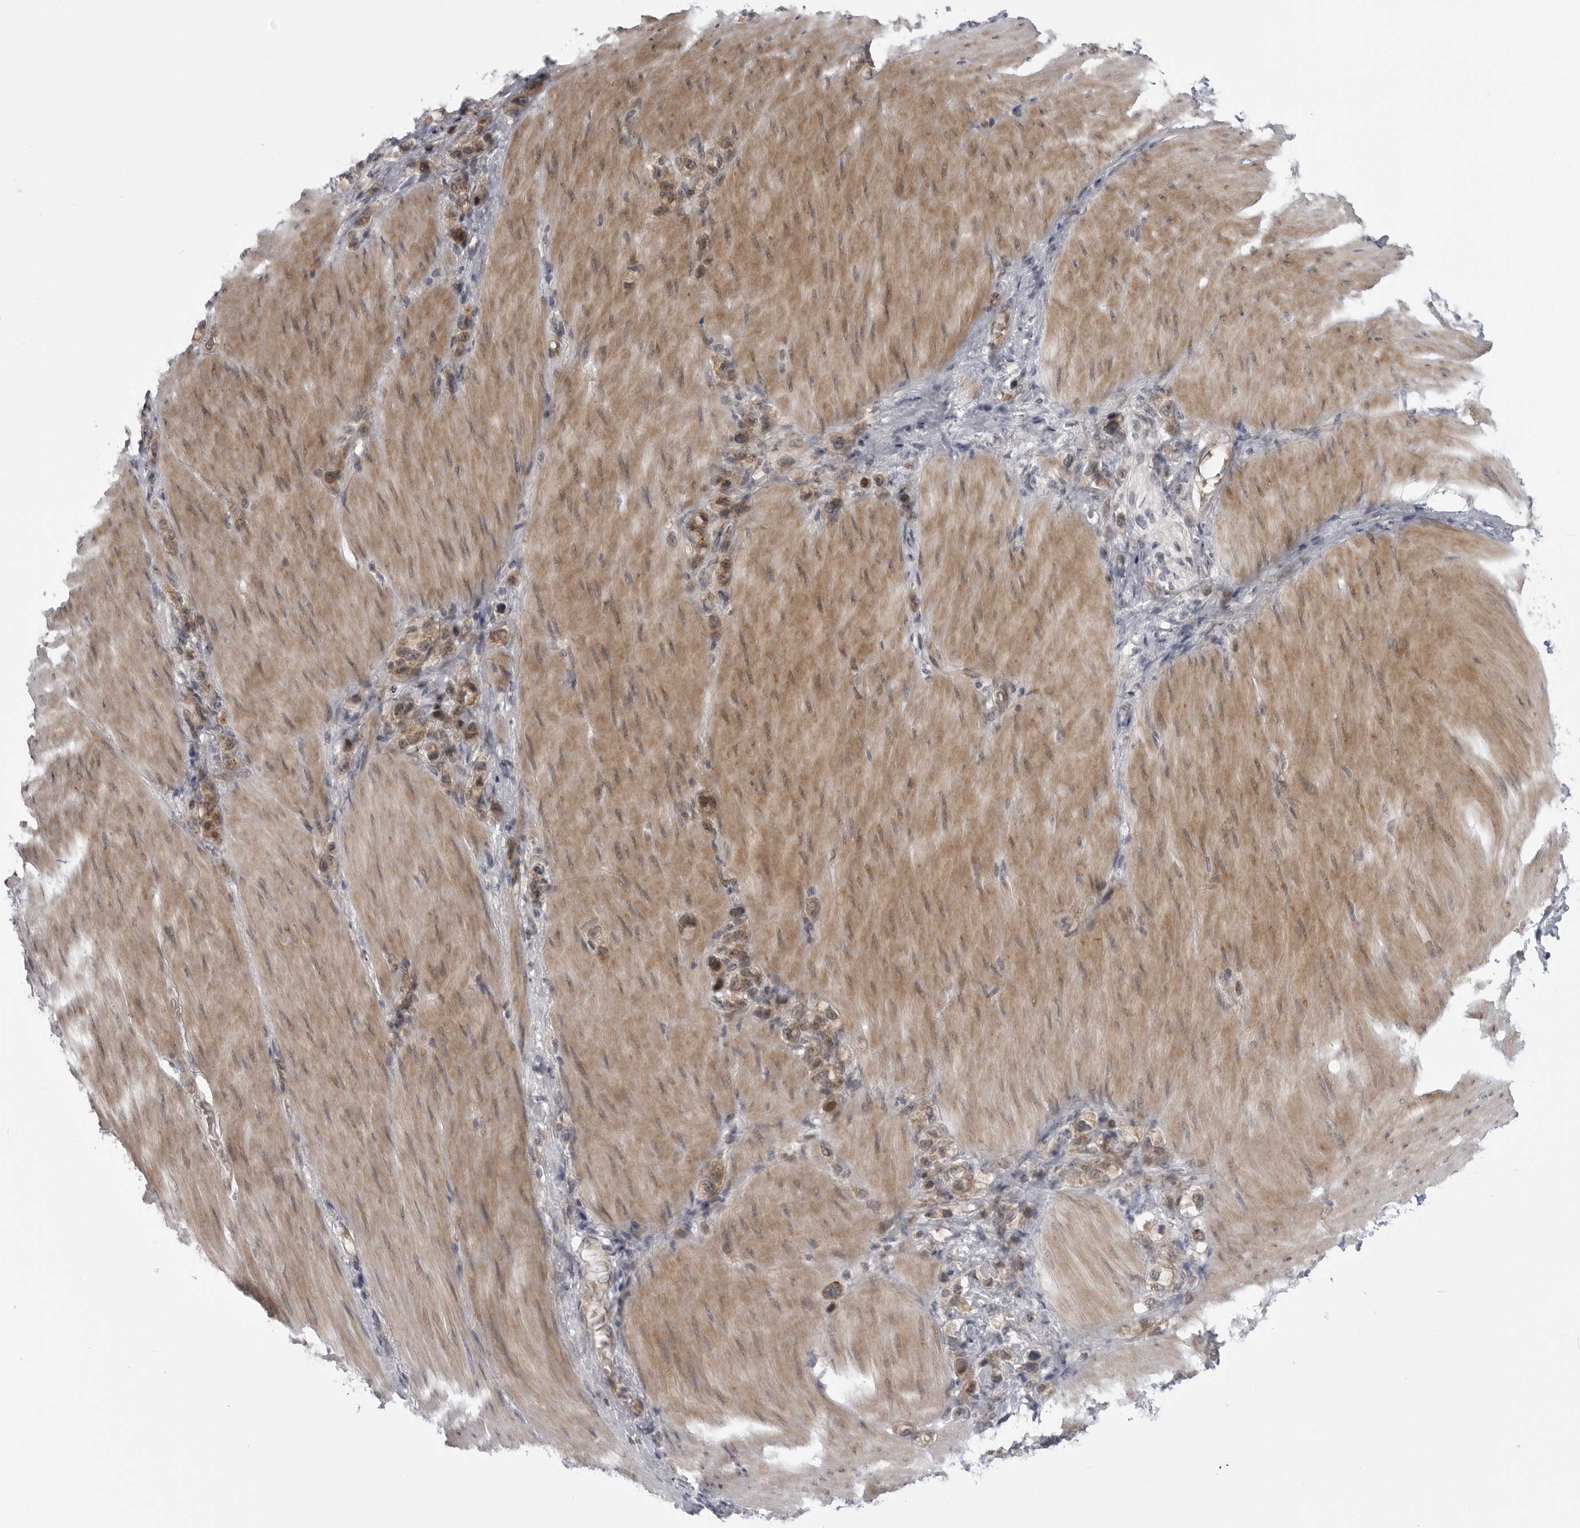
{"staining": {"intensity": "moderate", "quantity": ">75%", "location": "cytoplasmic/membranous"}, "tissue": "stomach cancer", "cell_type": "Tumor cells", "image_type": "cancer", "snomed": [{"axis": "morphology", "description": "Adenocarcinoma, NOS"}, {"axis": "topography", "description": "Stomach"}], "caption": "Immunohistochemistry (IHC) micrograph of neoplastic tissue: human stomach cancer stained using immunohistochemistry (IHC) displays medium levels of moderate protein expression localized specifically in the cytoplasmic/membranous of tumor cells, appearing as a cytoplasmic/membranous brown color.", "gene": "LRRC45", "patient": {"sex": "female", "age": 65}}